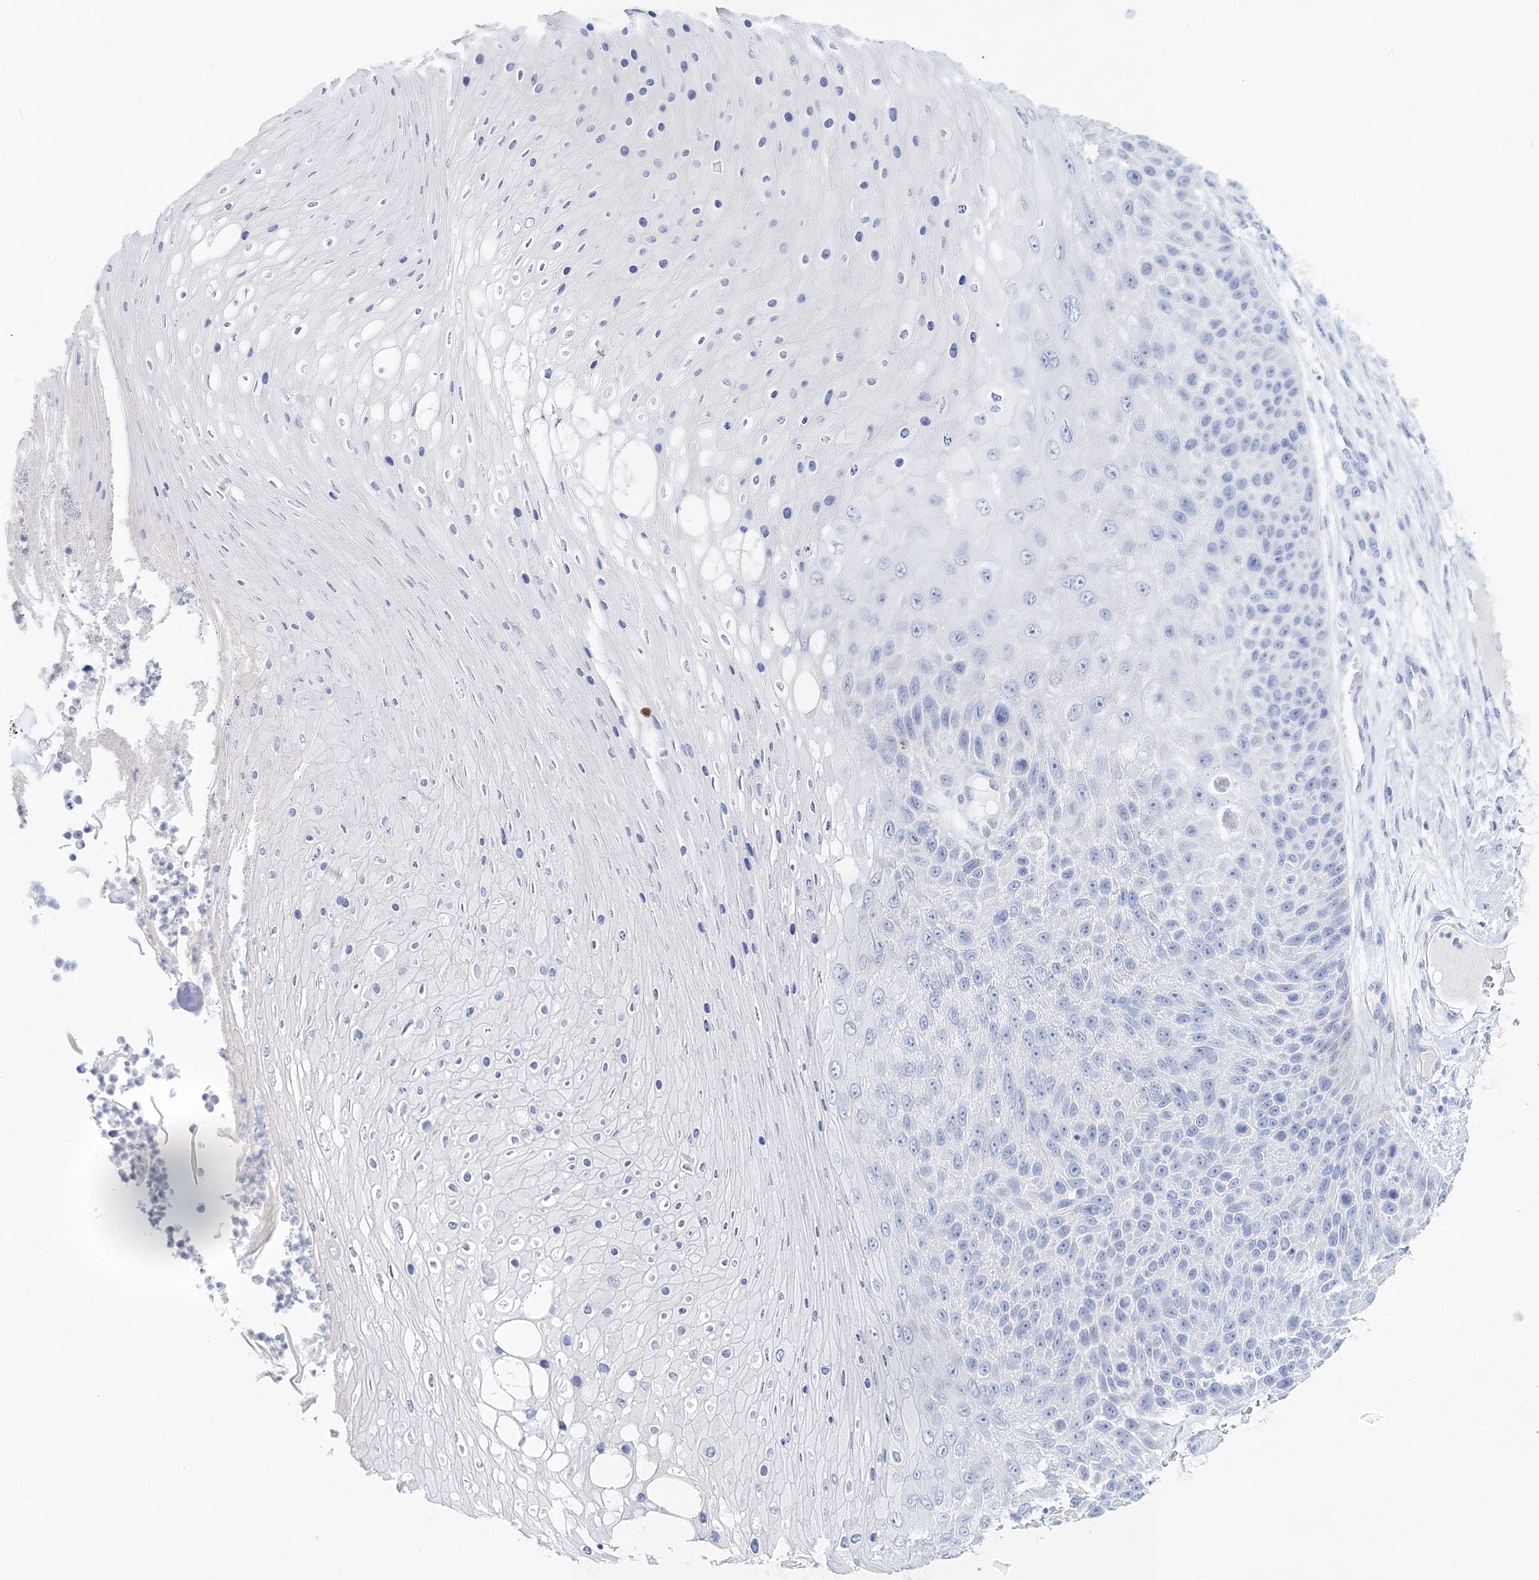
{"staining": {"intensity": "negative", "quantity": "none", "location": "none"}, "tissue": "skin cancer", "cell_type": "Tumor cells", "image_type": "cancer", "snomed": [{"axis": "morphology", "description": "Squamous cell carcinoma, NOS"}, {"axis": "topography", "description": "Skin"}], "caption": "Micrograph shows no protein positivity in tumor cells of squamous cell carcinoma (skin) tissue.", "gene": "MYOZ2", "patient": {"sex": "female", "age": 88}}